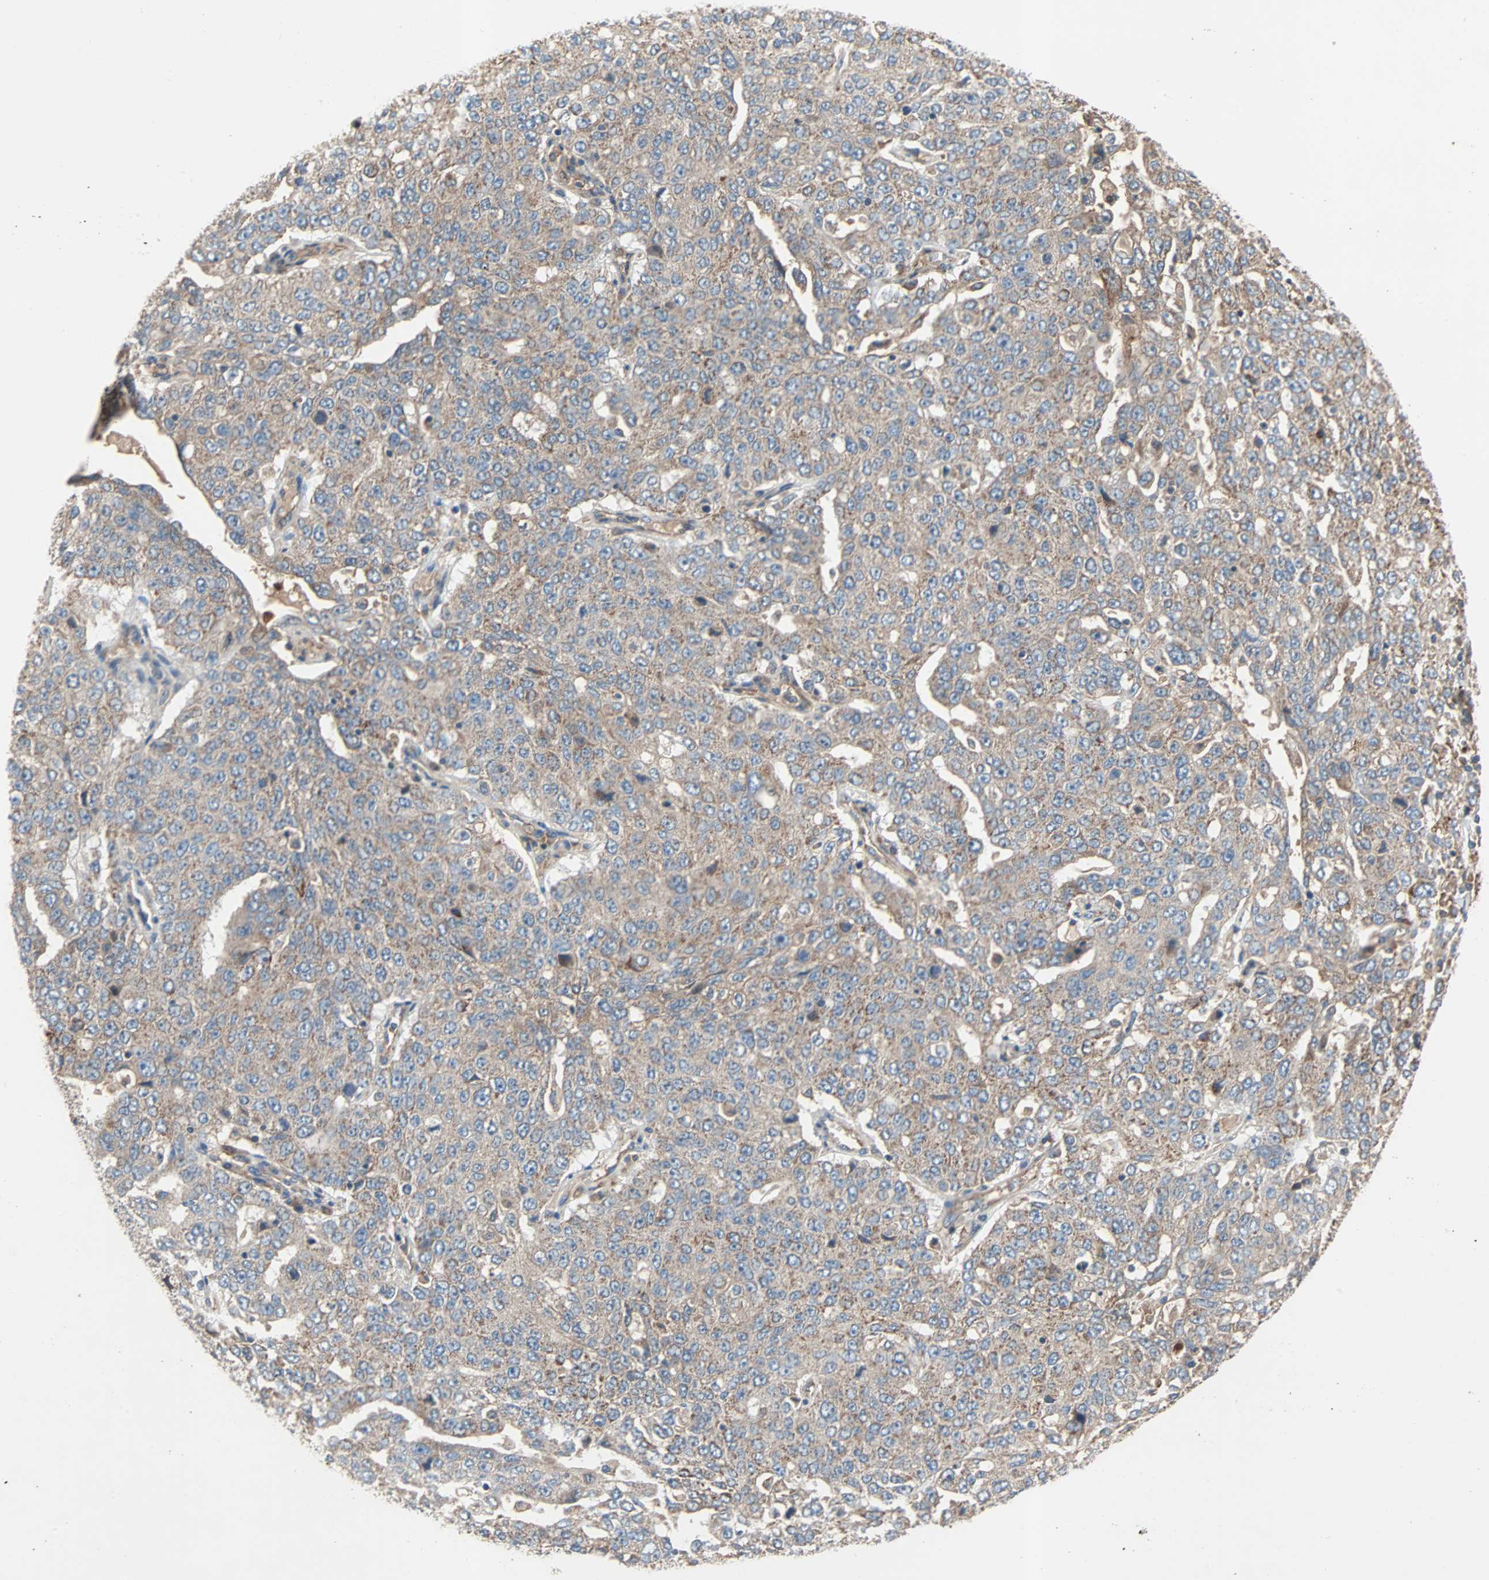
{"staining": {"intensity": "moderate", "quantity": ">75%", "location": "cytoplasmic/membranous"}, "tissue": "ovarian cancer", "cell_type": "Tumor cells", "image_type": "cancer", "snomed": [{"axis": "morphology", "description": "Carcinoma, endometroid"}, {"axis": "topography", "description": "Ovary"}], "caption": "Endometroid carcinoma (ovarian) stained with a brown dye reveals moderate cytoplasmic/membranous positive expression in about >75% of tumor cells.", "gene": "XYLT1", "patient": {"sex": "female", "age": 62}}